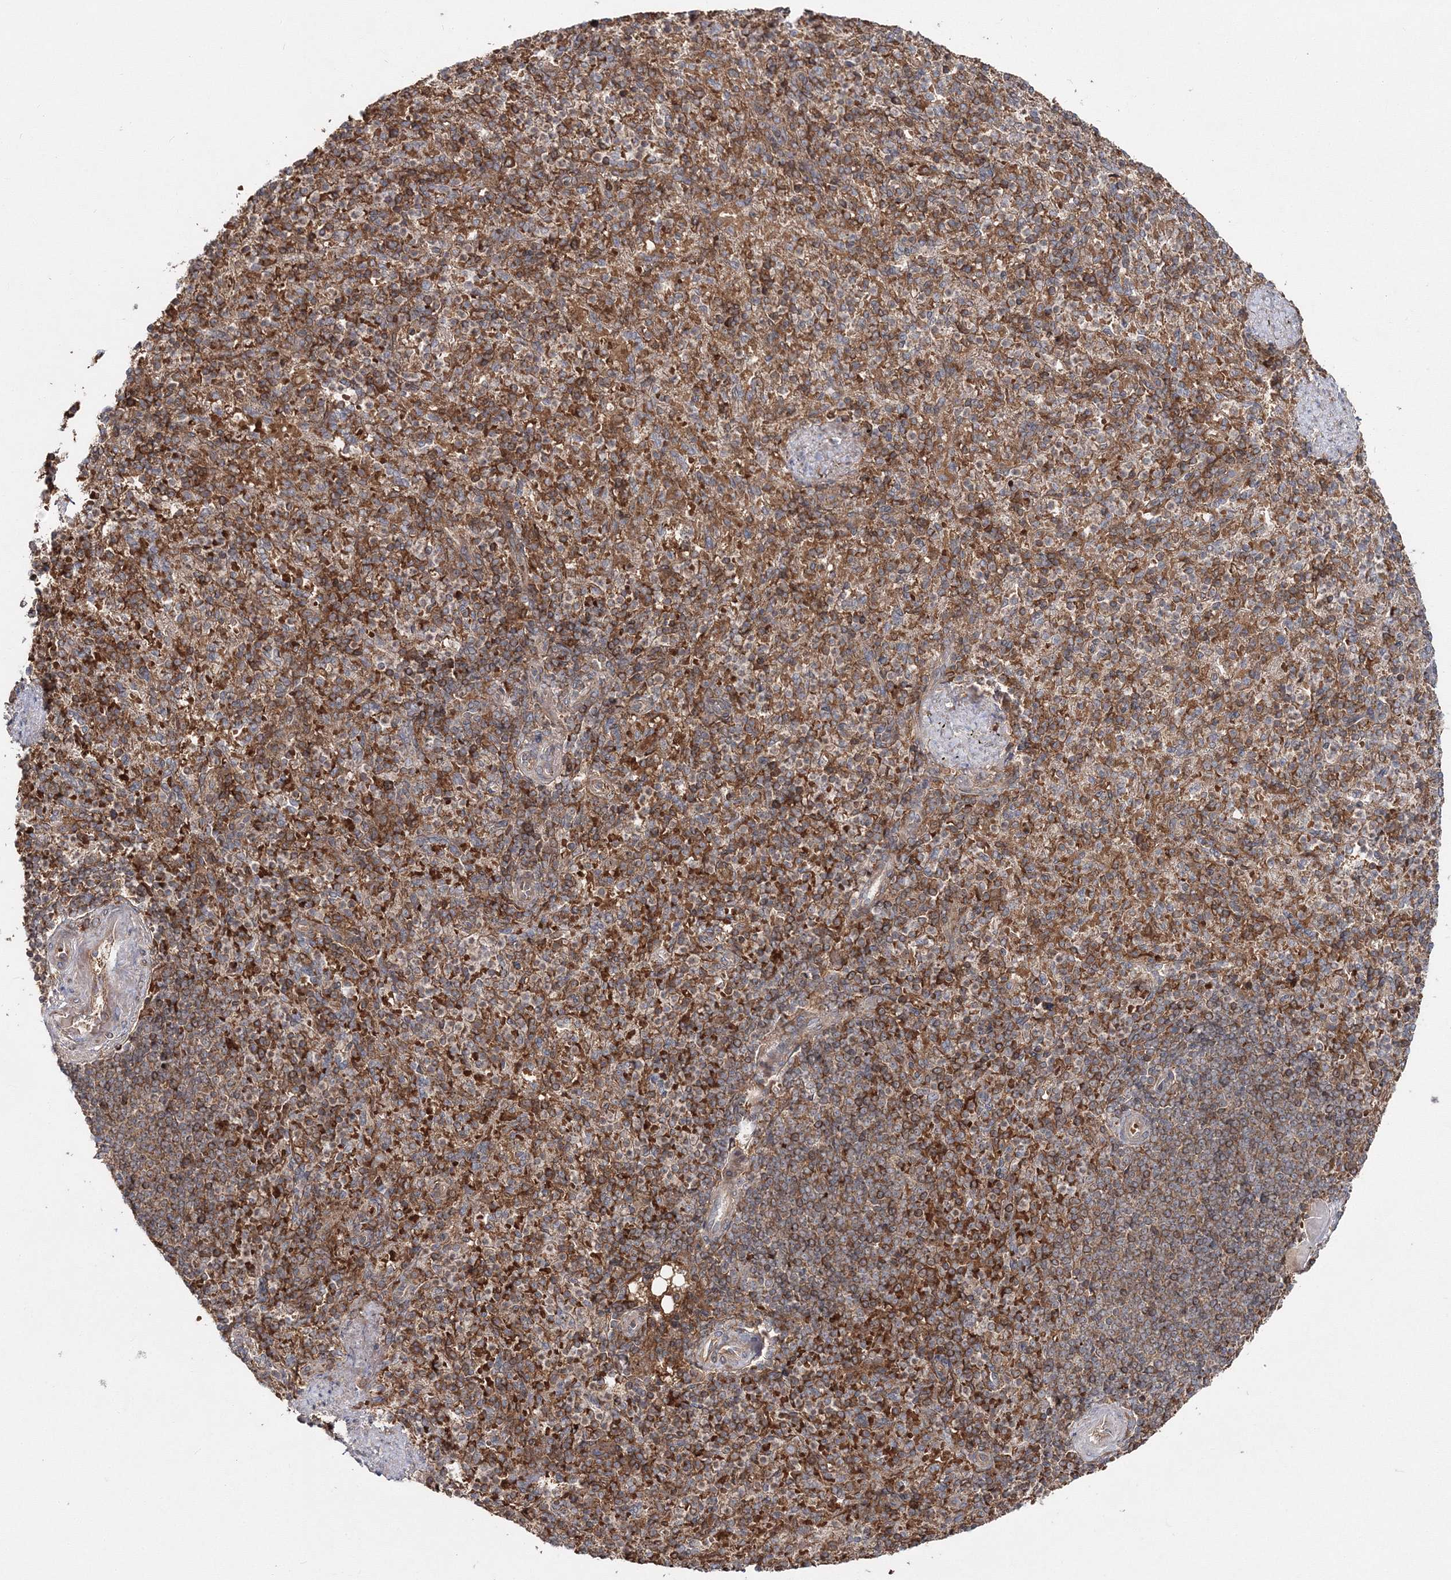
{"staining": {"intensity": "moderate", "quantity": ">75%", "location": "cytoplasmic/membranous"}, "tissue": "spleen", "cell_type": "Cells in red pulp", "image_type": "normal", "snomed": [{"axis": "morphology", "description": "Normal tissue, NOS"}, {"axis": "topography", "description": "Spleen"}], "caption": "High-power microscopy captured an IHC image of unremarkable spleen, revealing moderate cytoplasmic/membranous expression in about >75% of cells in red pulp.", "gene": "PCBD2", "patient": {"sex": "female", "age": 74}}